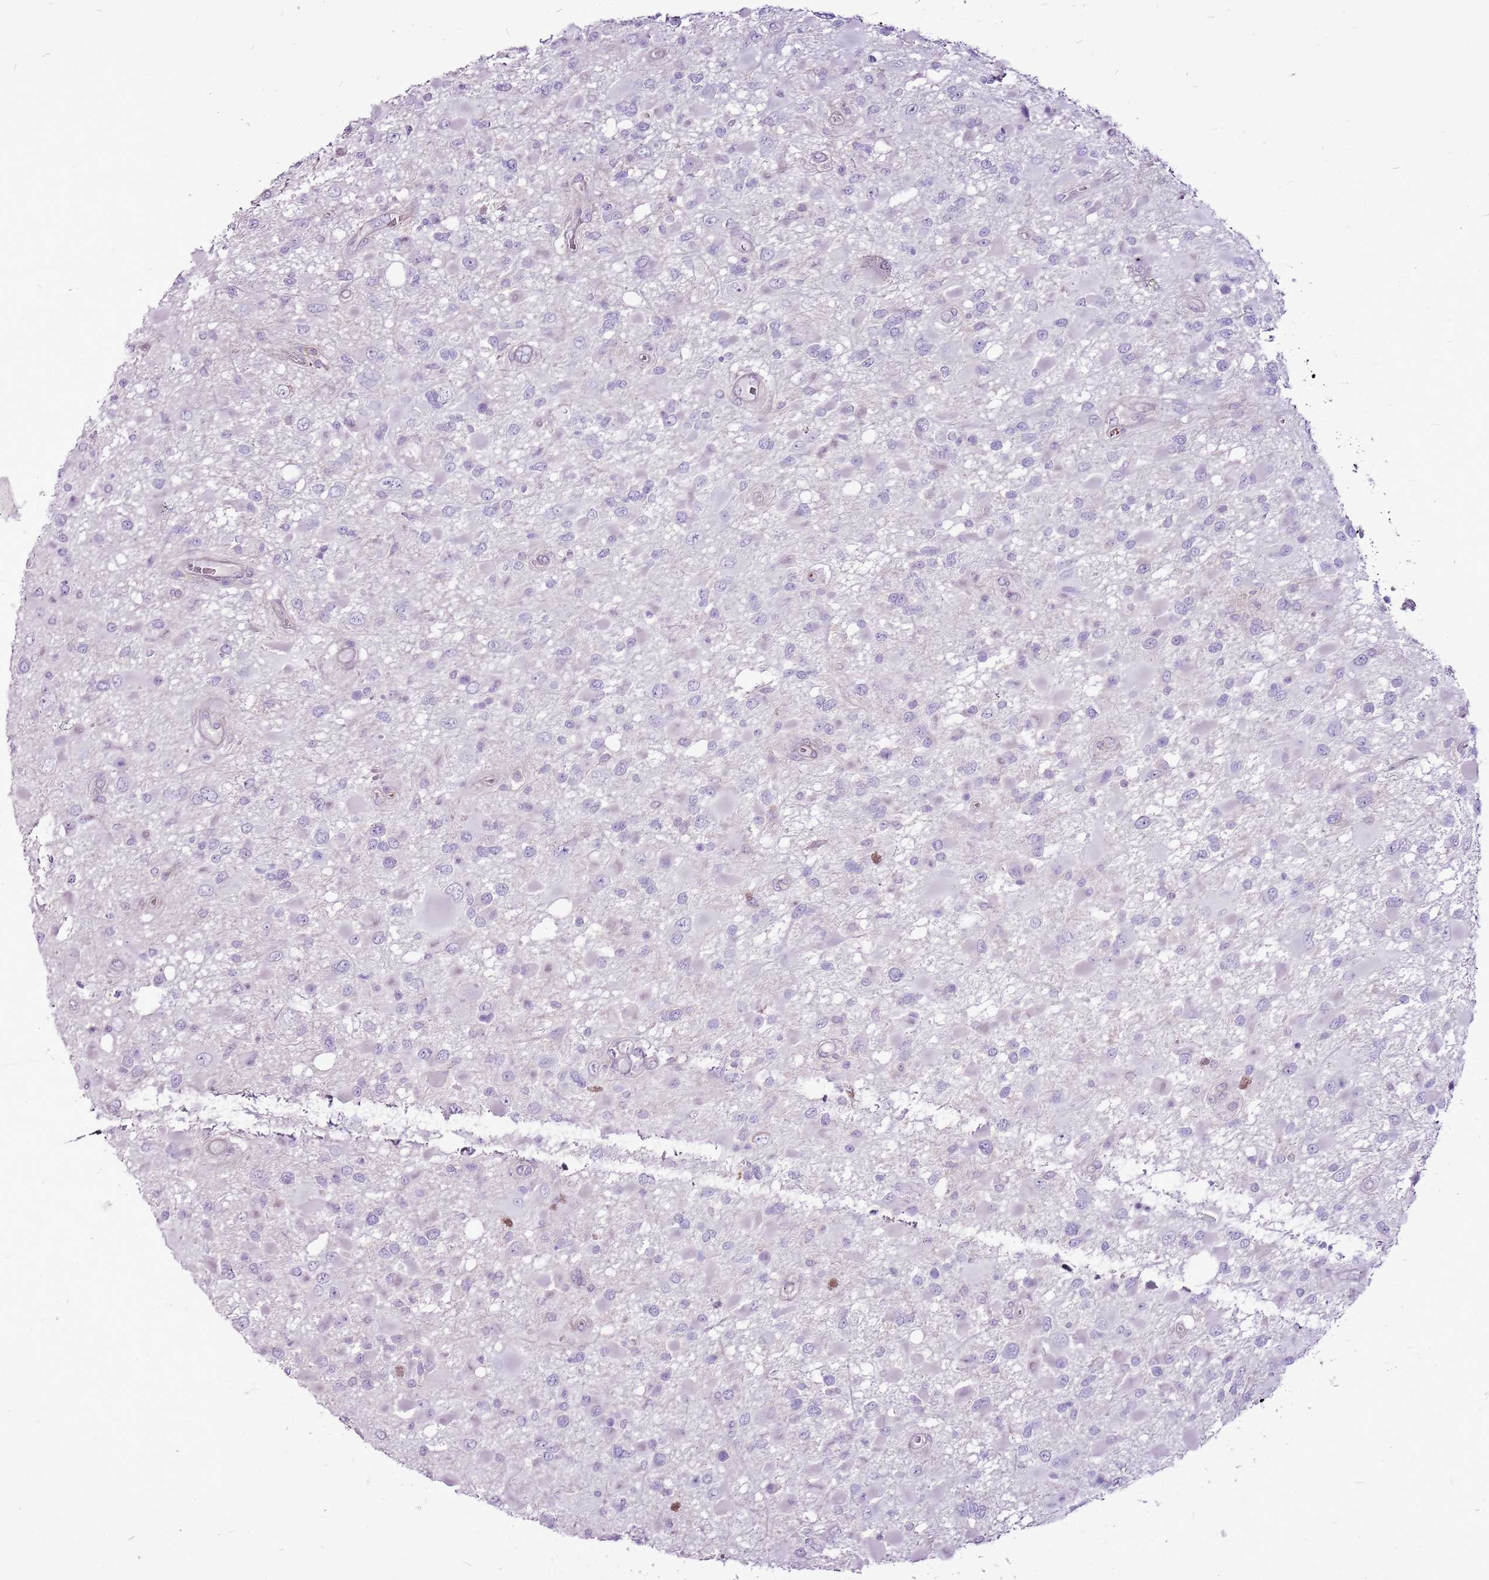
{"staining": {"intensity": "negative", "quantity": "none", "location": "none"}, "tissue": "glioma", "cell_type": "Tumor cells", "image_type": "cancer", "snomed": [{"axis": "morphology", "description": "Glioma, malignant, High grade"}, {"axis": "topography", "description": "Brain"}], "caption": "A micrograph of malignant high-grade glioma stained for a protein demonstrates no brown staining in tumor cells.", "gene": "CHAC2", "patient": {"sex": "male", "age": 53}}